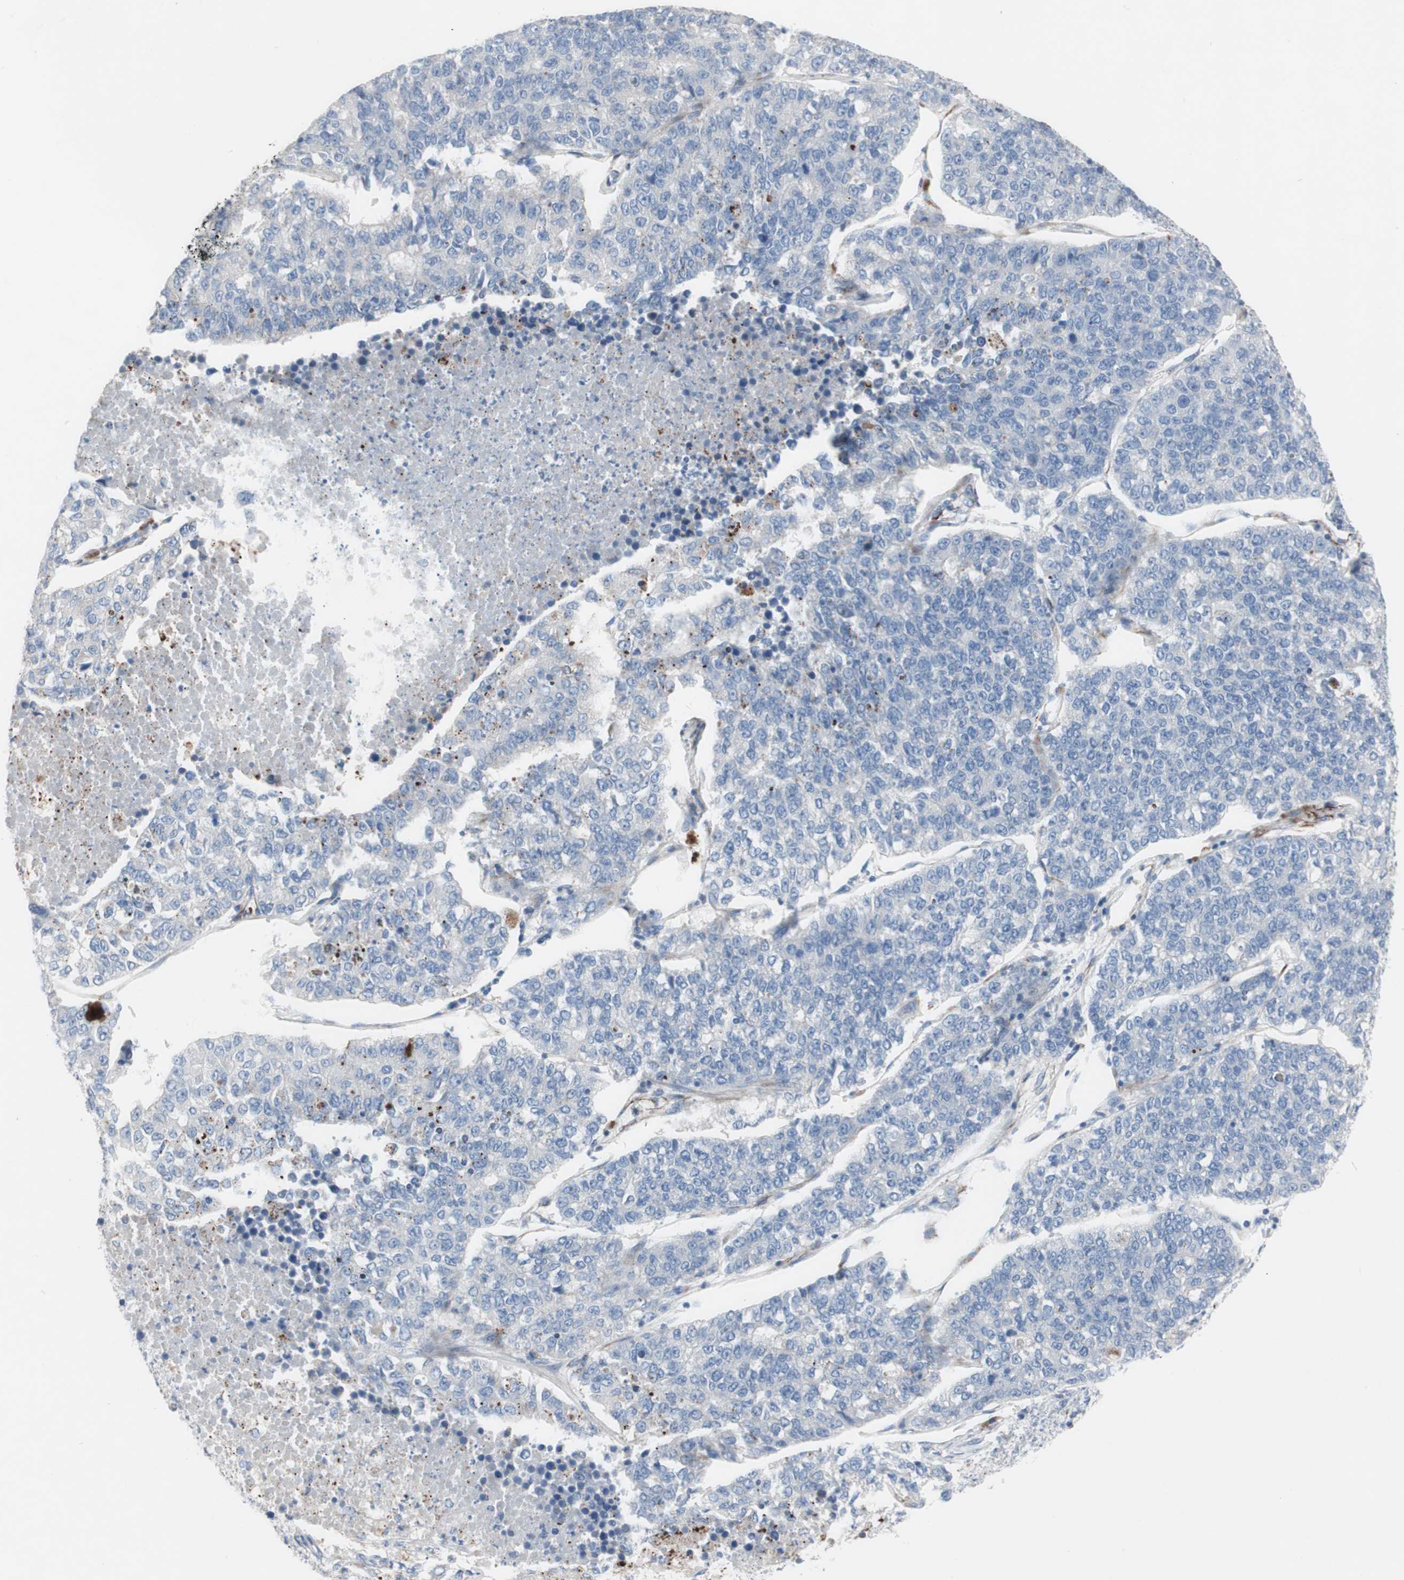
{"staining": {"intensity": "negative", "quantity": "none", "location": "none"}, "tissue": "lung cancer", "cell_type": "Tumor cells", "image_type": "cancer", "snomed": [{"axis": "morphology", "description": "Adenocarcinoma, NOS"}, {"axis": "topography", "description": "Lung"}], "caption": "Immunohistochemistry micrograph of human lung adenocarcinoma stained for a protein (brown), which shows no positivity in tumor cells.", "gene": "AGPAT5", "patient": {"sex": "male", "age": 49}}